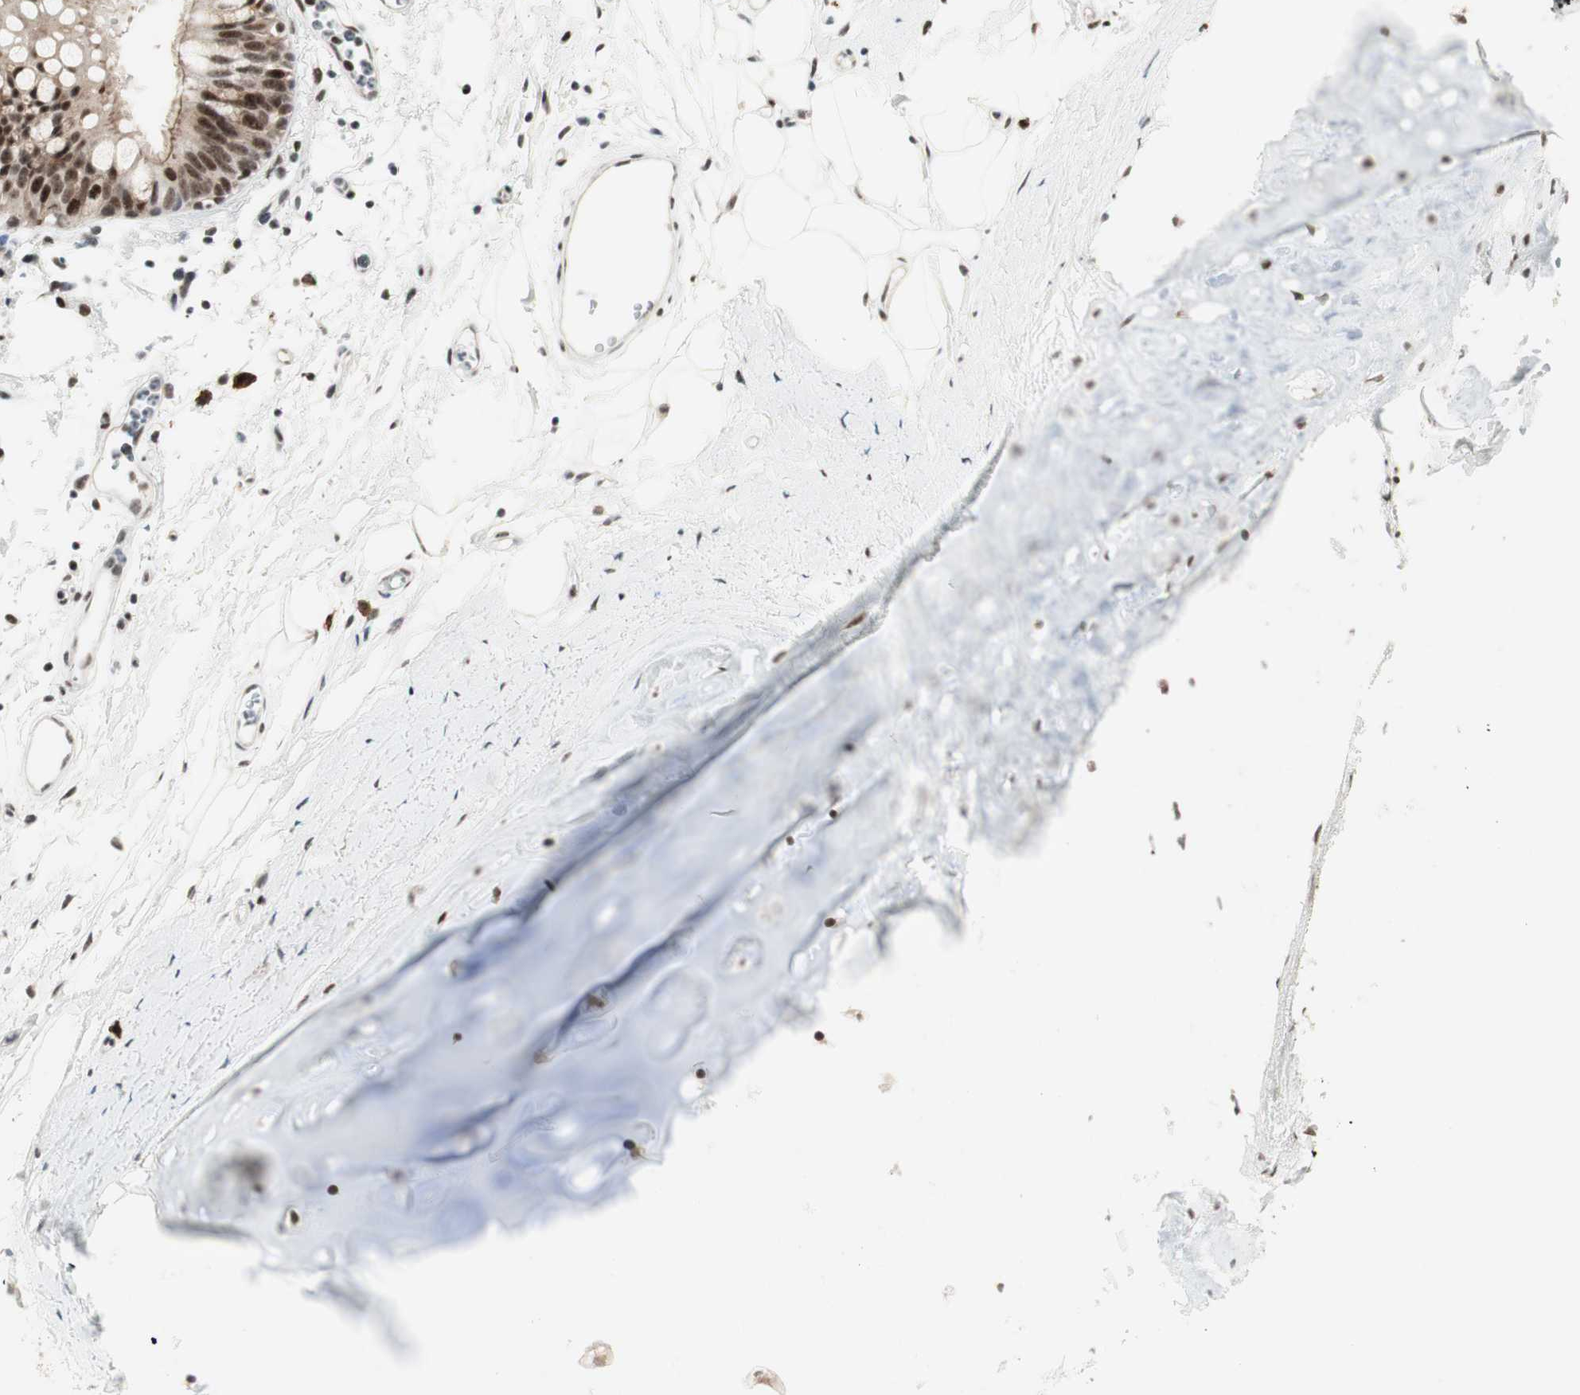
{"staining": {"intensity": "strong", "quantity": ">75%", "location": "cytoplasmic/membranous,nuclear"}, "tissue": "bronchus", "cell_type": "Respiratory epithelial cells", "image_type": "normal", "snomed": [{"axis": "morphology", "description": "Normal tissue, NOS"}, {"axis": "topography", "description": "Bronchus"}], "caption": "DAB (3,3'-diaminobenzidine) immunohistochemical staining of unremarkable human bronchus reveals strong cytoplasmic/membranous,nuclear protein expression in approximately >75% of respiratory epithelial cells.", "gene": "SMARCE1", "patient": {"sex": "female", "age": 73}}